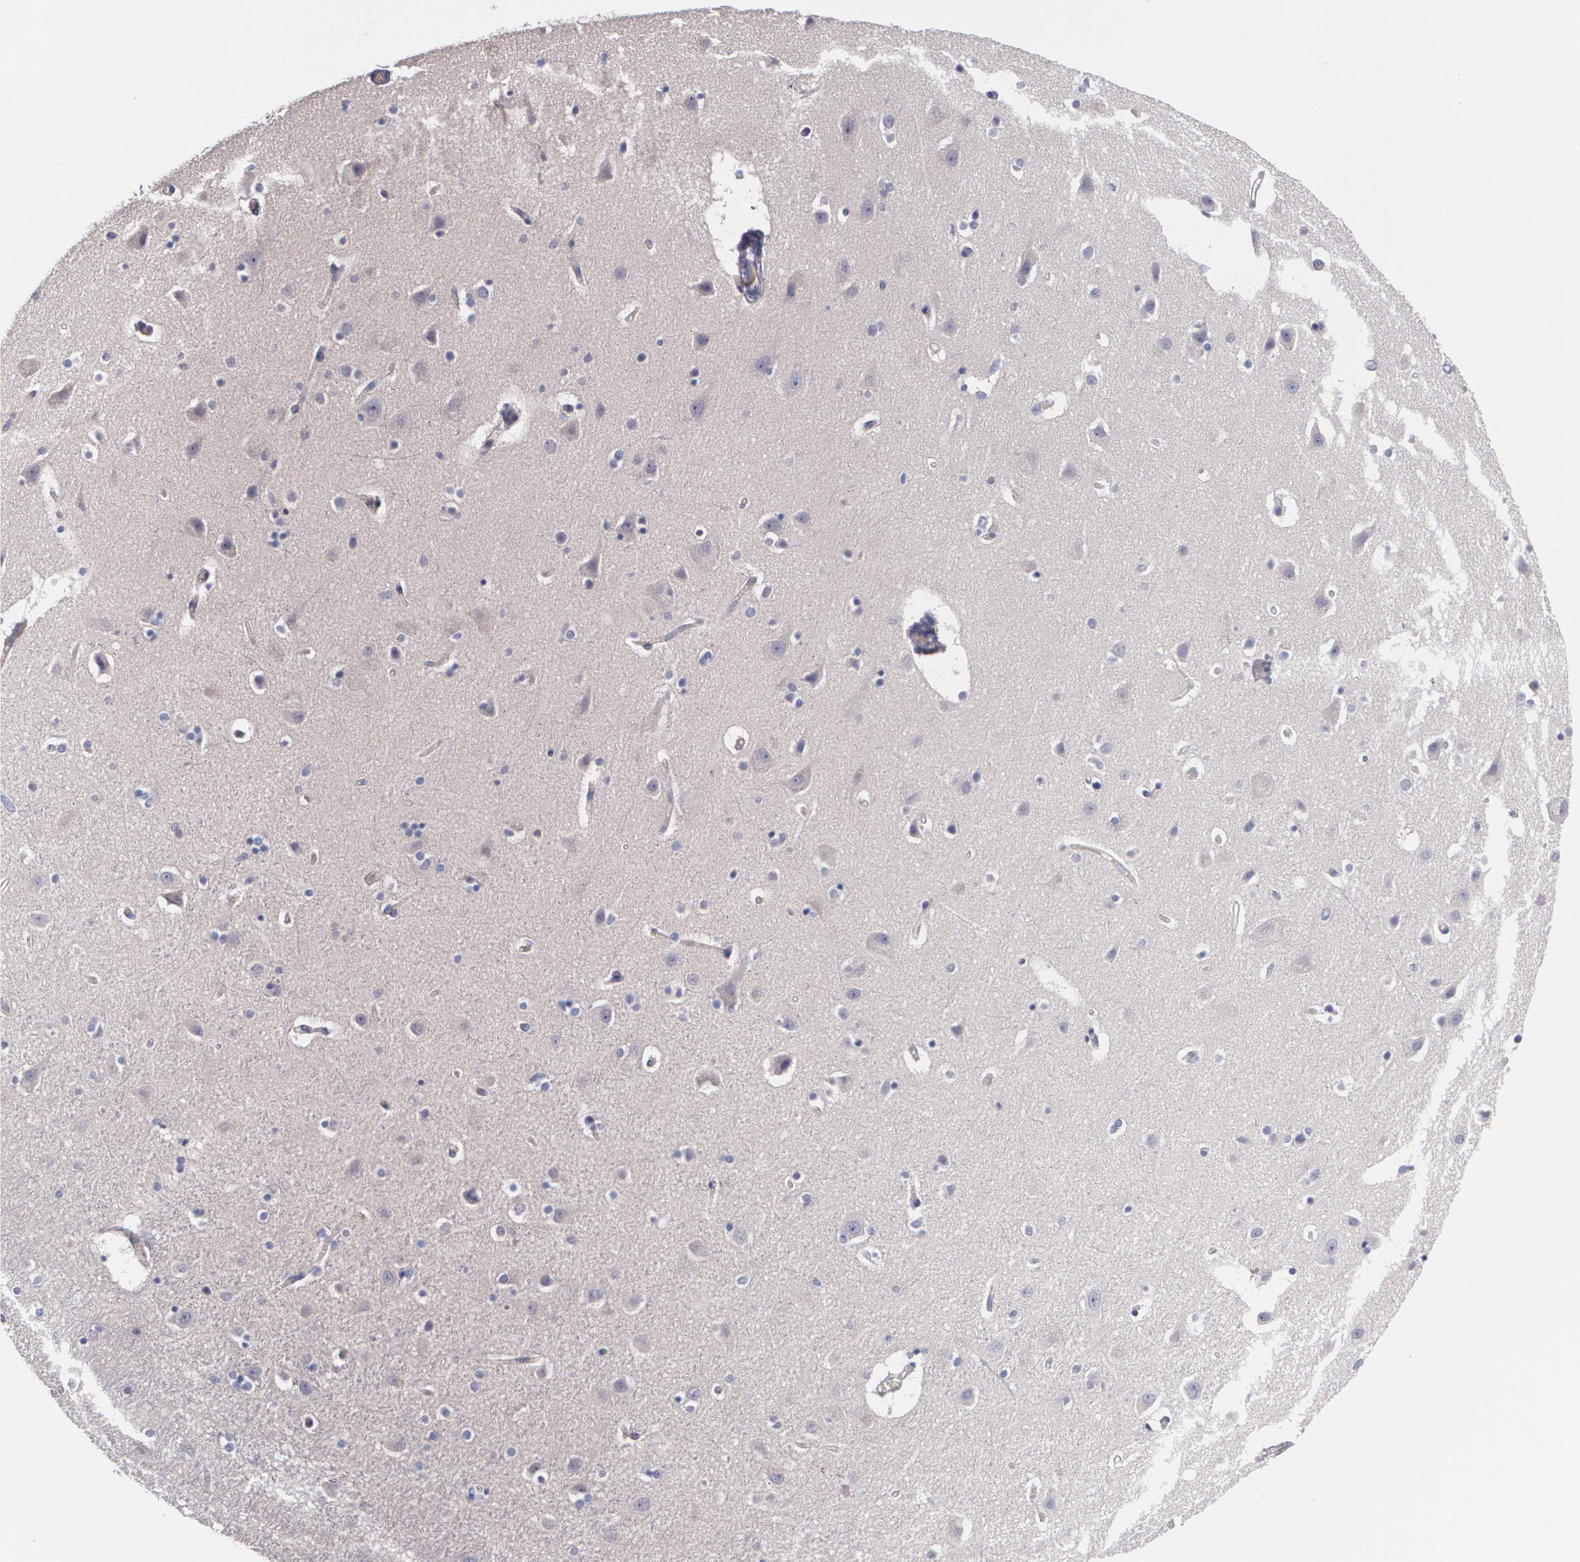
{"staining": {"intensity": "negative", "quantity": "none", "location": "none"}, "tissue": "caudate", "cell_type": "Glial cells", "image_type": "normal", "snomed": [{"axis": "morphology", "description": "Normal tissue, NOS"}, {"axis": "topography", "description": "Lateral ventricle wall"}], "caption": "IHC of unremarkable human caudate demonstrates no positivity in glial cells.", "gene": "FBLN1", "patient": {"sex": "female", "age": 54}}